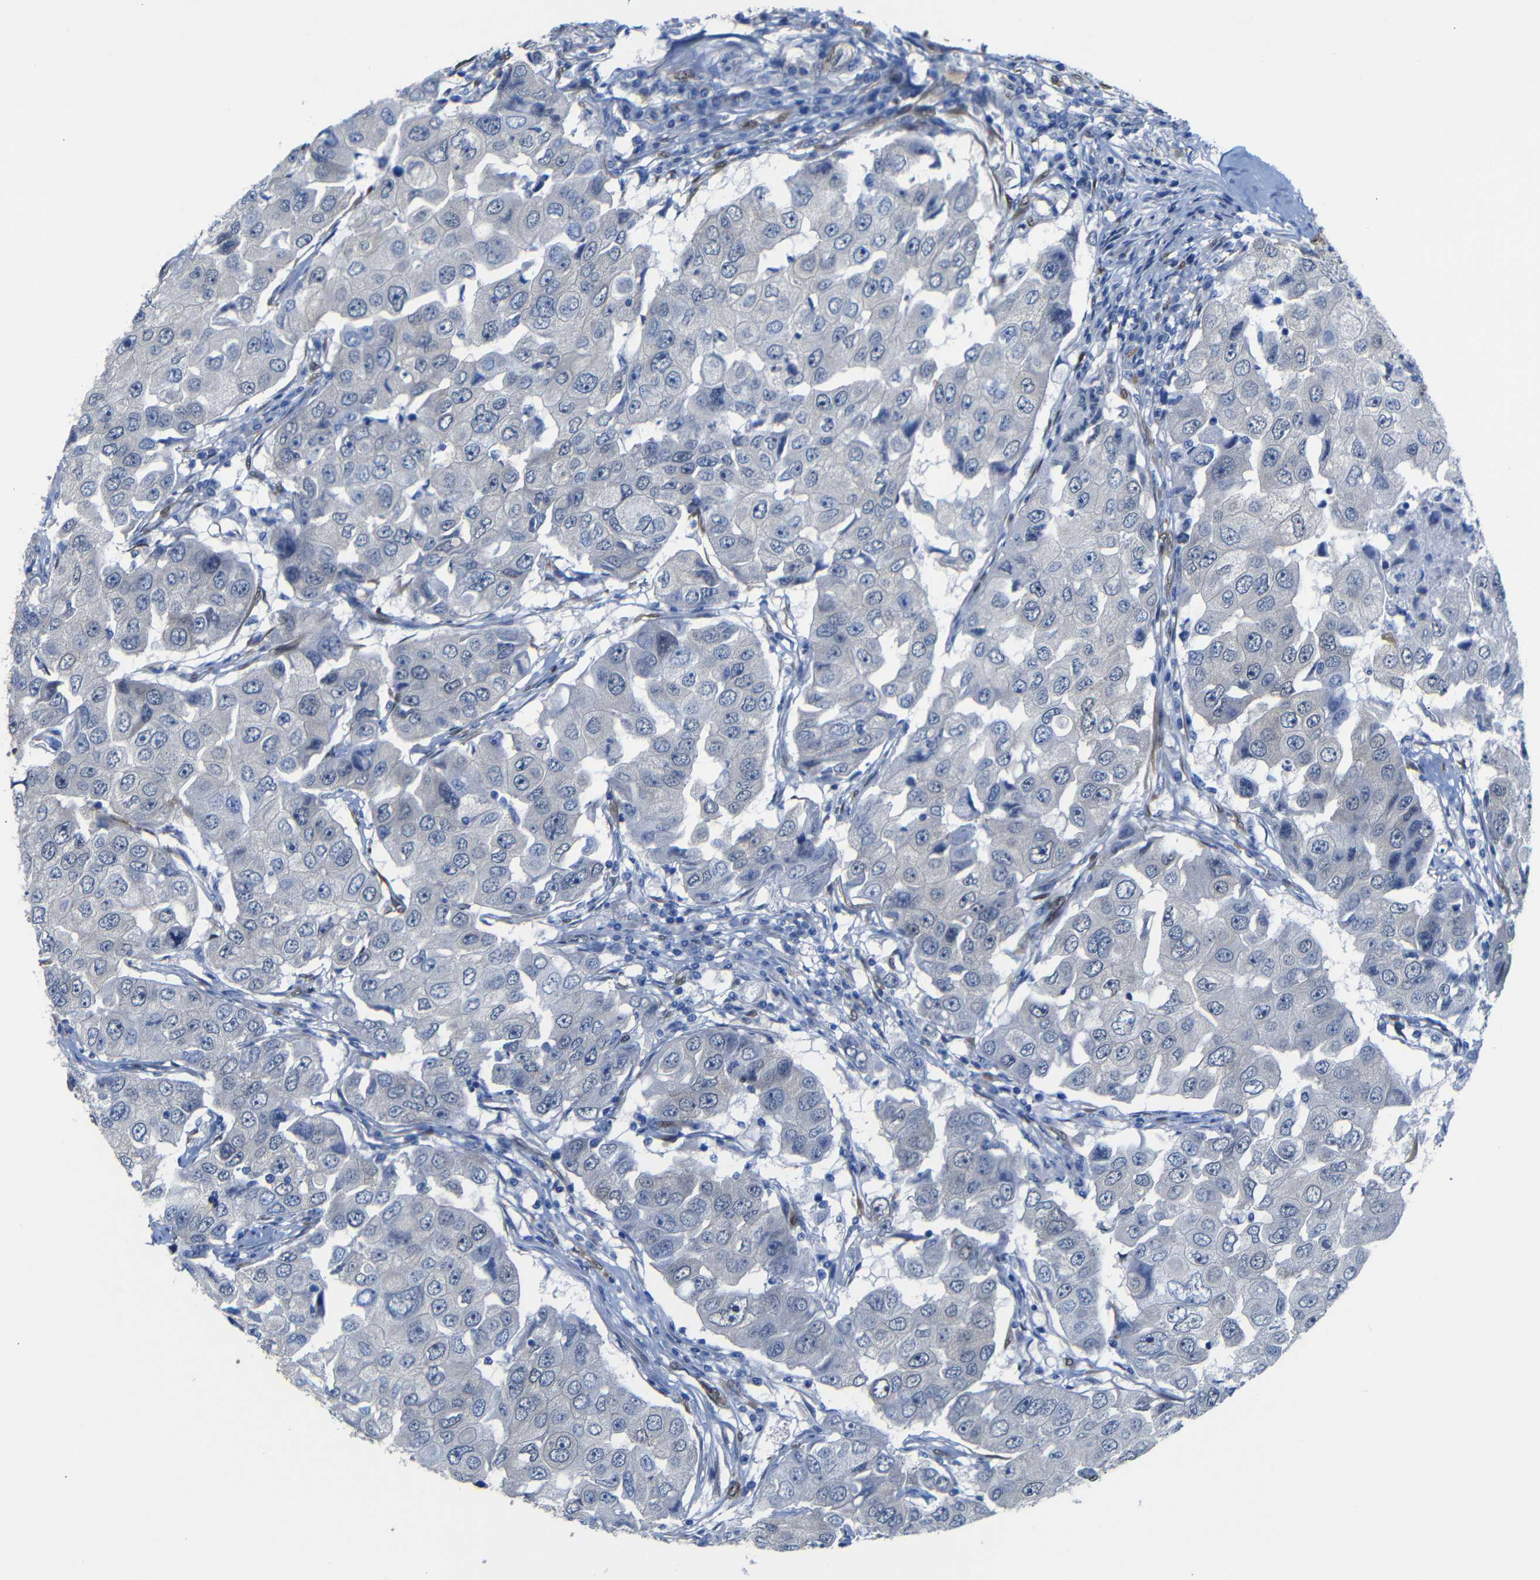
{"staining": {"intensity": "negative", "quantity": "none", "location": "none"}, "tissue": "breast cancer", "cell_type": "Tumor cells", "image_type": "cancer", "snomed": [{"axis": "morphology", "description": "Duct carcinoma"}, {"axis": "topography", "description": "Breast"}], "caption": "This is an immunohistochemistry (IHC) photomicrograph of breast infiltrating ductal carcinoma. There is no expression in tumor cells.", "gene": "YAP1", "patient": {"sex": "female", "age": 27}}